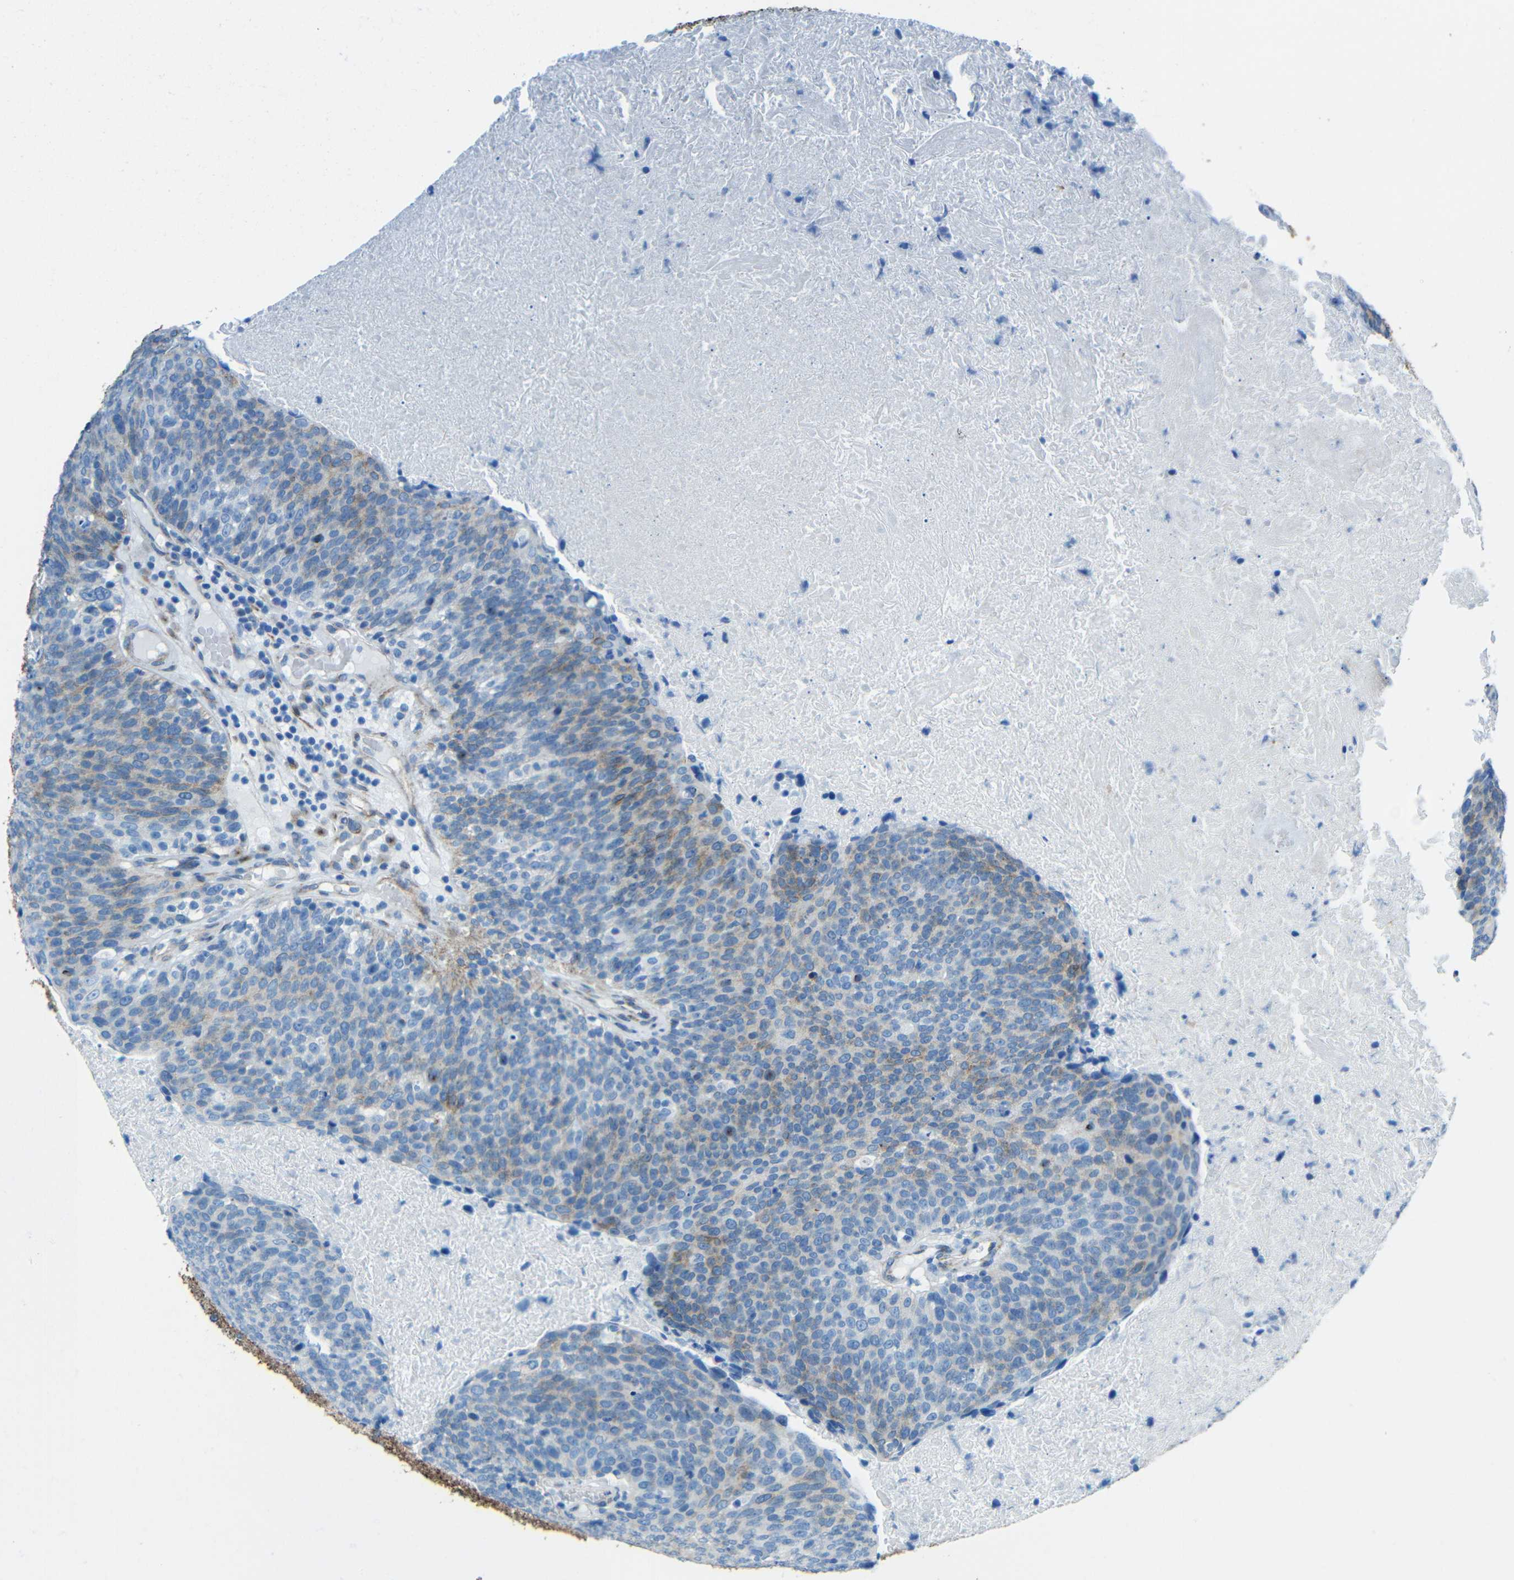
{"staining": {"intensity": "moderate", "quantity": "<25%", "location": "cytoplasmic/membranous"}, "tissue": "head and neck cancer", "cell_type": "Tumor cells", "image_type": "cancer", "snomed": [{"axis": "morphology", "description": "Squamous cell carcinoma, NOS"}, {"axis": "morphology", "description": "Squamous cell carcinoma, metastatic, NOS"}, {"axis": "topography", "description": "Lymph node"}, {"axis": "topography", "description": "Head-Neck"}], "caption": "Squamous cell carcinoma (head and neck) stained with a brown dye reveals moderate cytoplasmic/membranous positive expression in approximately <25% of tumor cells.", "gene": "TUBB4B", "patient": {"sex": "male", "age": 62}}